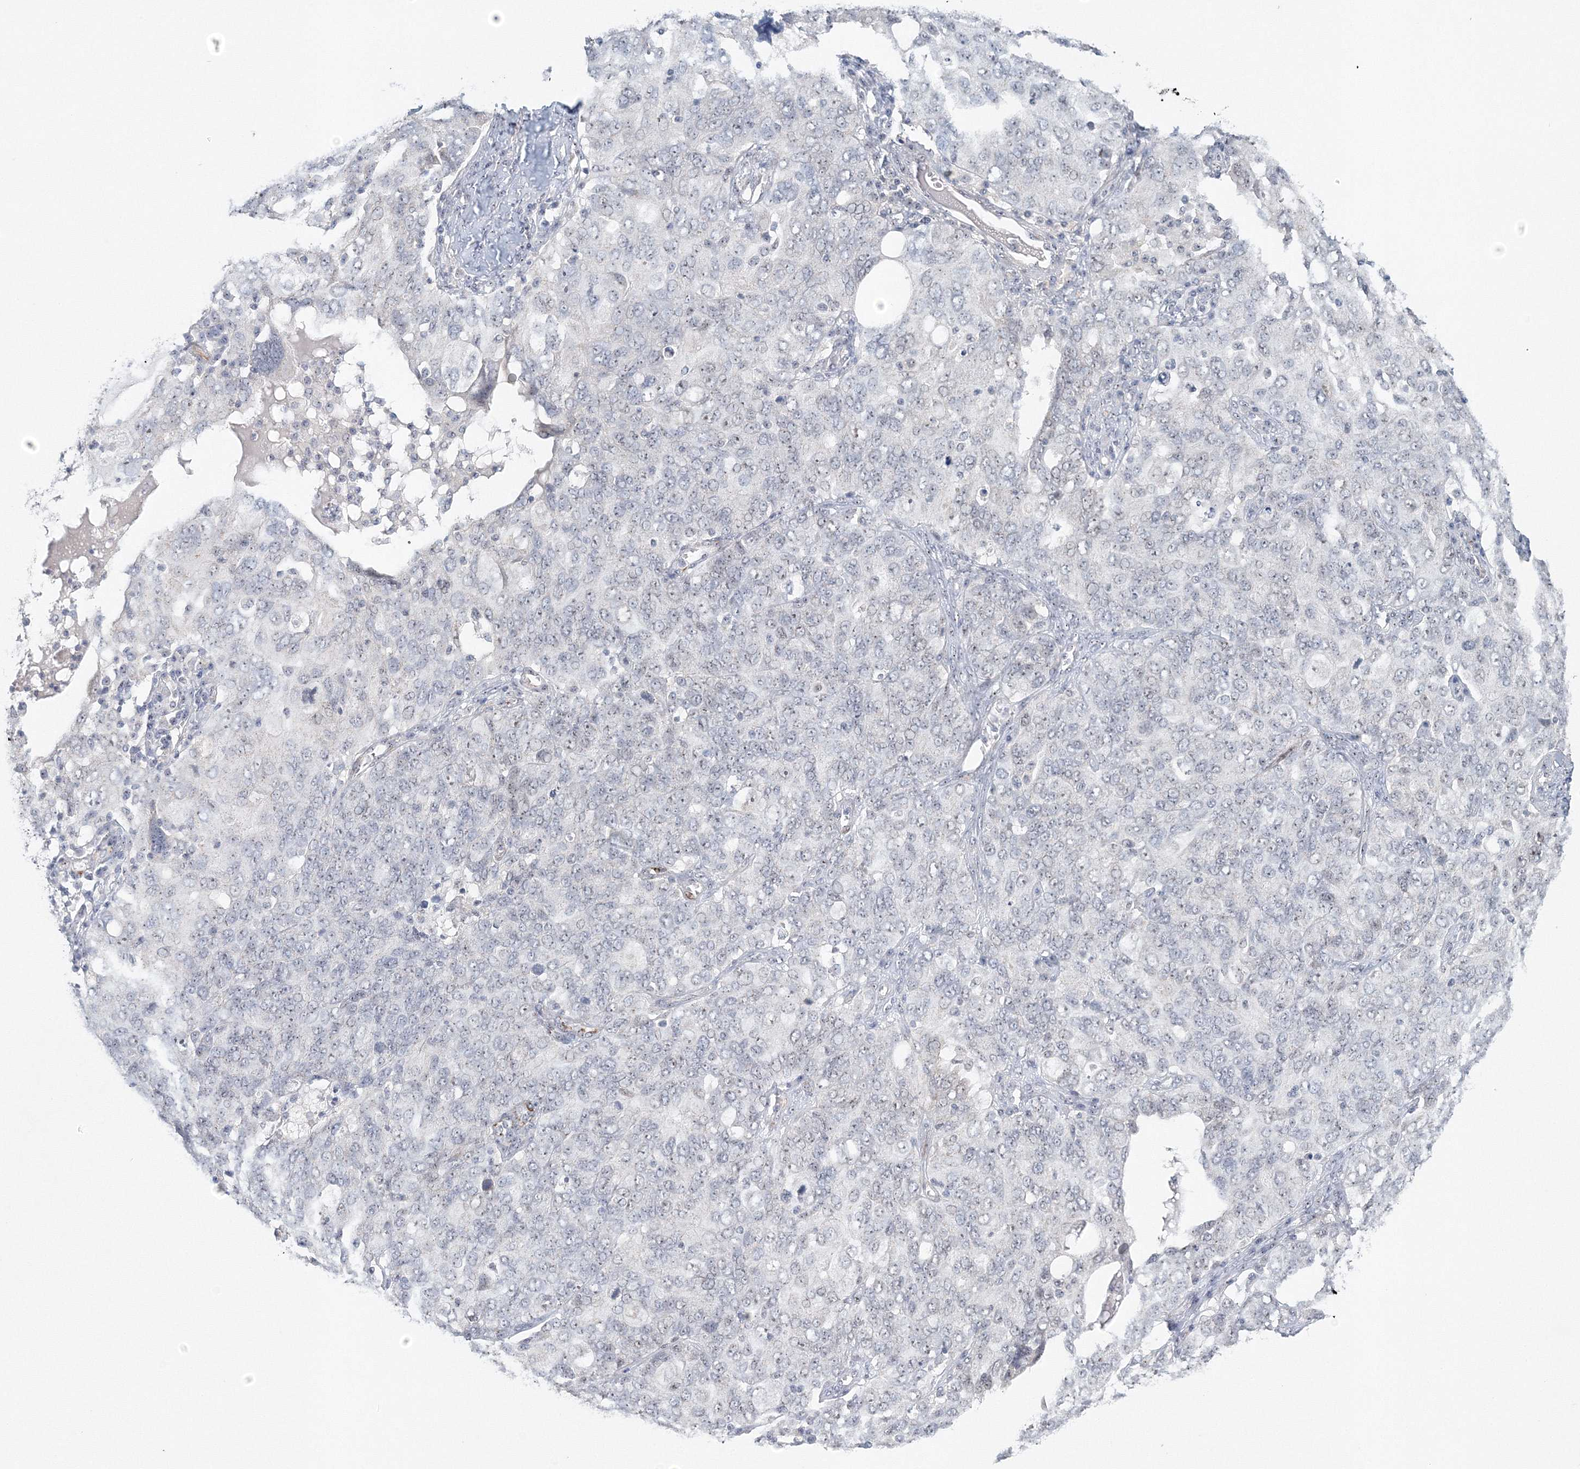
{"staining": {"intensity": "negative", "quantity": "none", "location": "none"}, "tissue": "ovarian cancer", "cell_type": "Tumor cells", "image_type": "cancer", "snomed": [{"axis": "morphology", "description": "Carcinoma, endometroid"}, {"axis": "topography", "description": "Ovary"}], "caption": "This is an IHC histopathology image of ovarian cancer (endometroid carcinoma). There is no staining in tumor cells.", "gene": "SIRT7", "patient": {"sex": "female", "age": 62}}